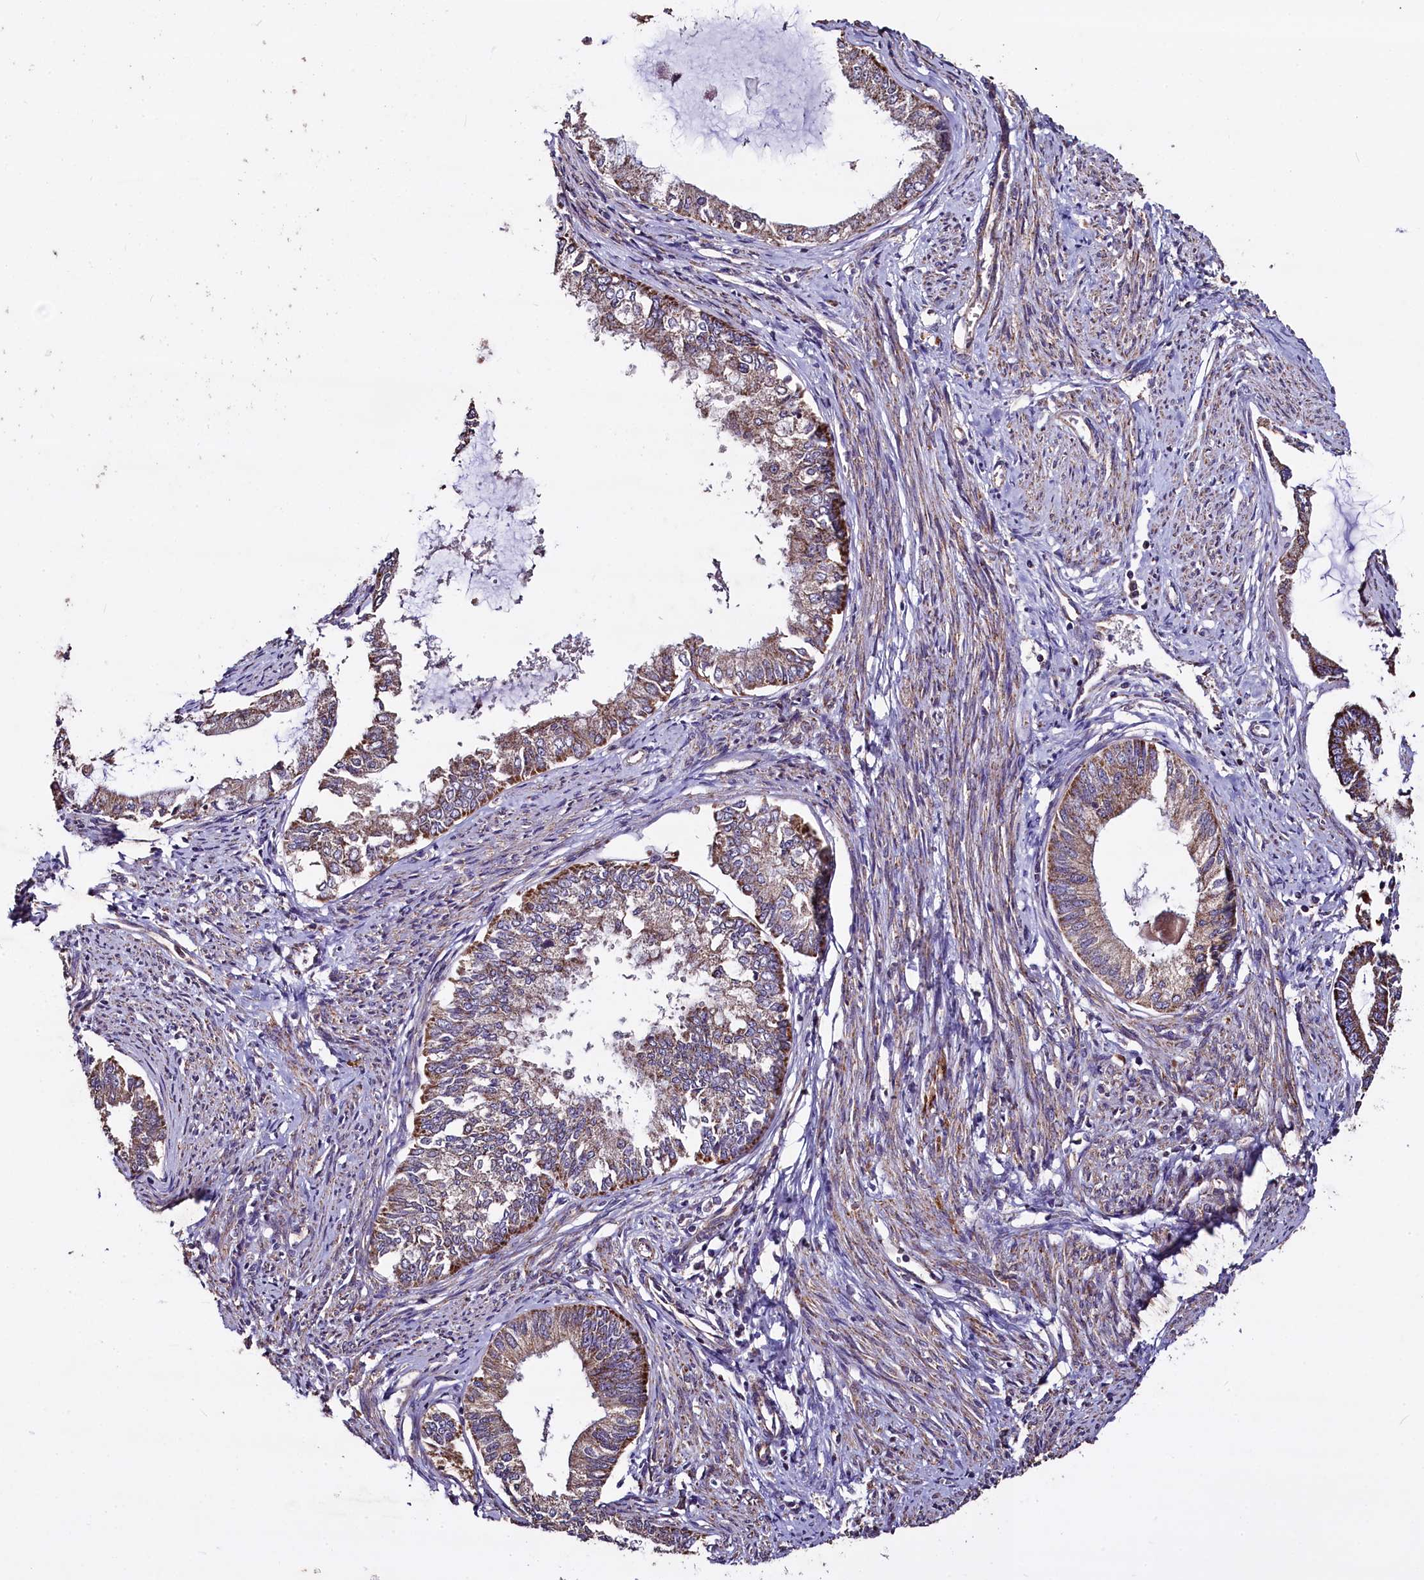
{"staining": {"intensity": "moderate", "quantity": "25%-75%", "location": "cytoplasmic/membranous"}, "tissue": "endometrial cancer", "cell_type": "Tumor cells", "image_type": "cancer", "snomed": [{"axis": "morphology", "description": "Adenocarcinoma, NOS"}, {"axis": "topography", "description": "Endometrium"}], "caption": "Protein analysis of adenocarcinoma (endometrial) tissue exhibits moderate cytoplasmic/membranous staining in approximately 25%-75% of tumor cells.", "gene": "COQ9", "patient": {"sex": "female", "age": 86}}